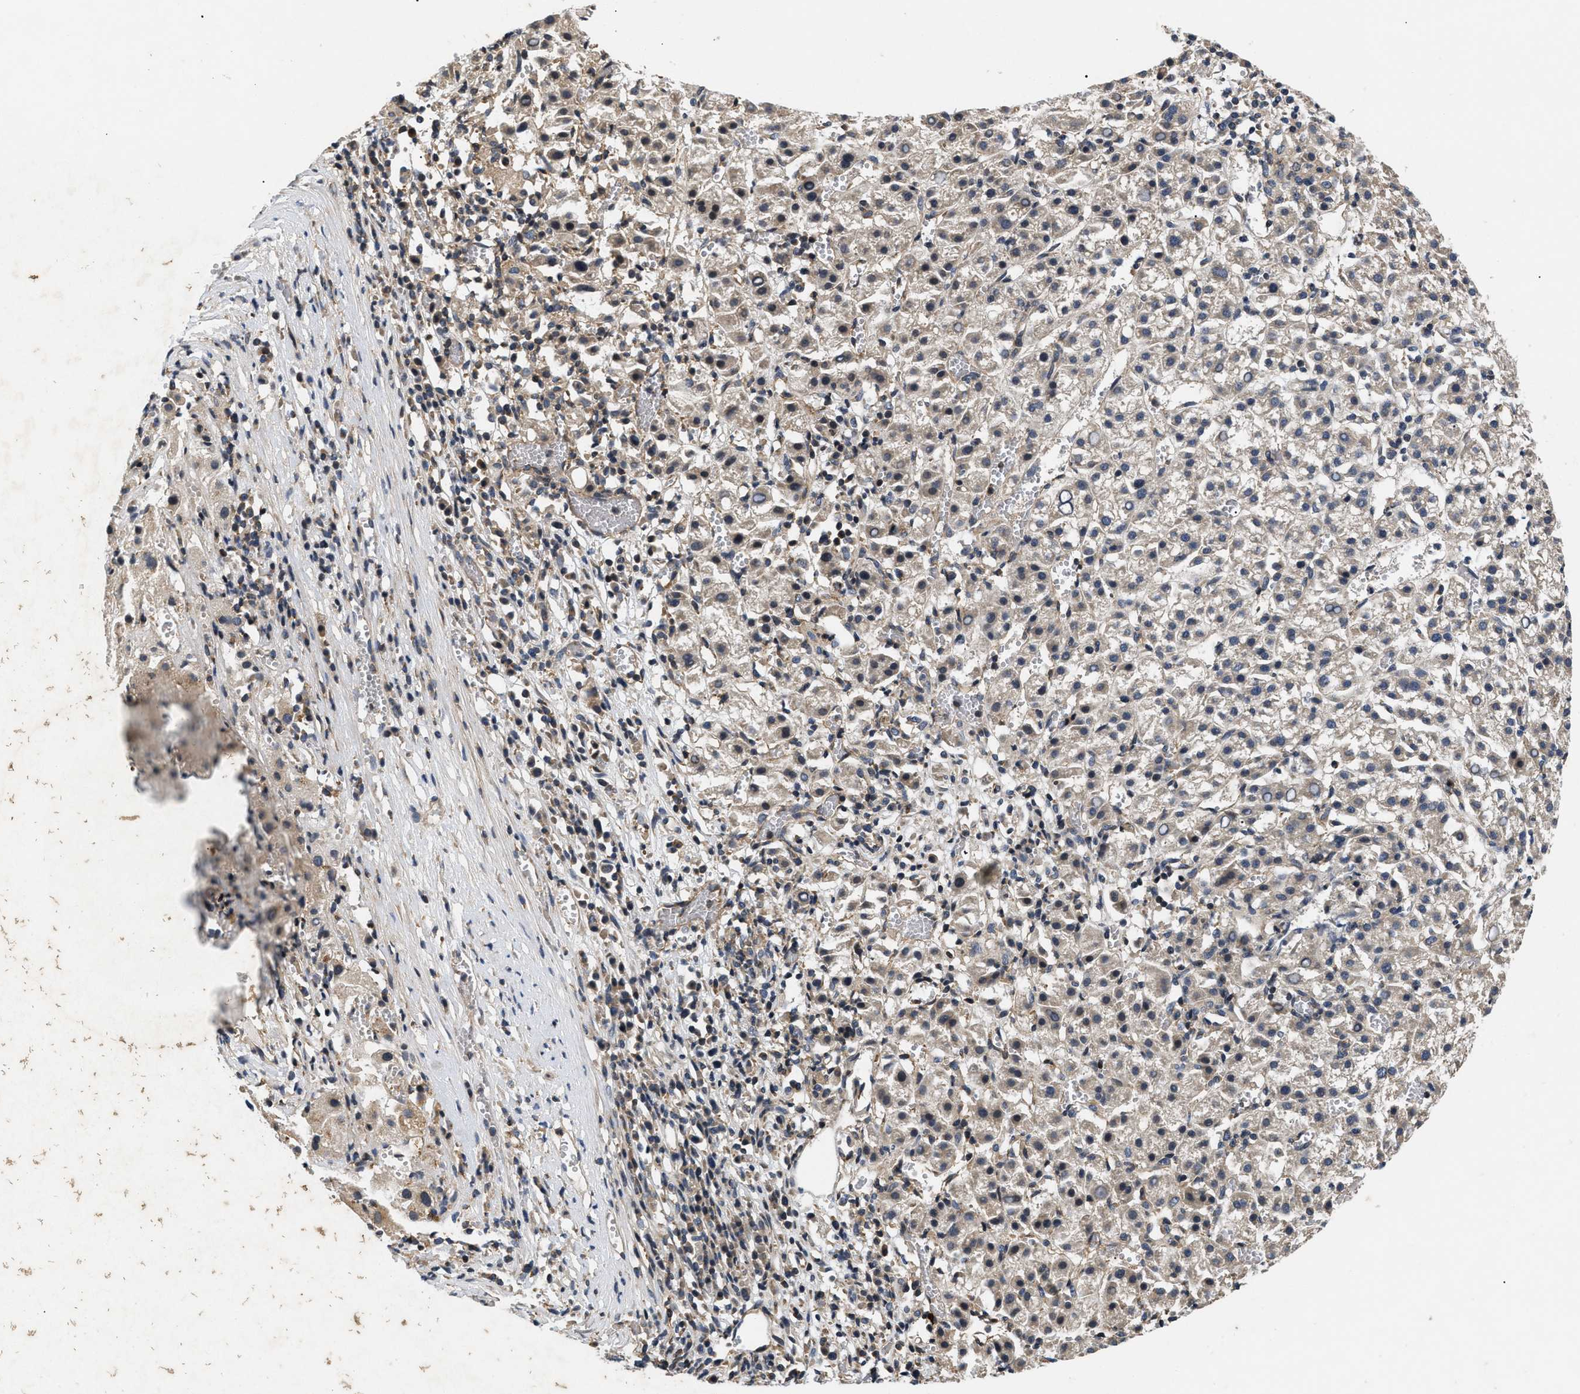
{"staining": {"intensity": "weak", "quantity": "<25%", "location": "cytoplasmic/membranous,nuclear"}, "tissue": "liver cancer", "cell_type": "Tumor cells", "image_type": "cancer", "snomed": [{"axis": "morphology", "description": "Carcinoma, Hepatocellular, NOS"}, {"axis": "topography", "description": "Liver"}], "caption": "Human hepatocellular carcinoma (liver) stained for a protein using immunohistochemistry exhibits no expression in tumor cells.", "gene": "HMGCR", "patient": {"sex": "female", "age": 58}}